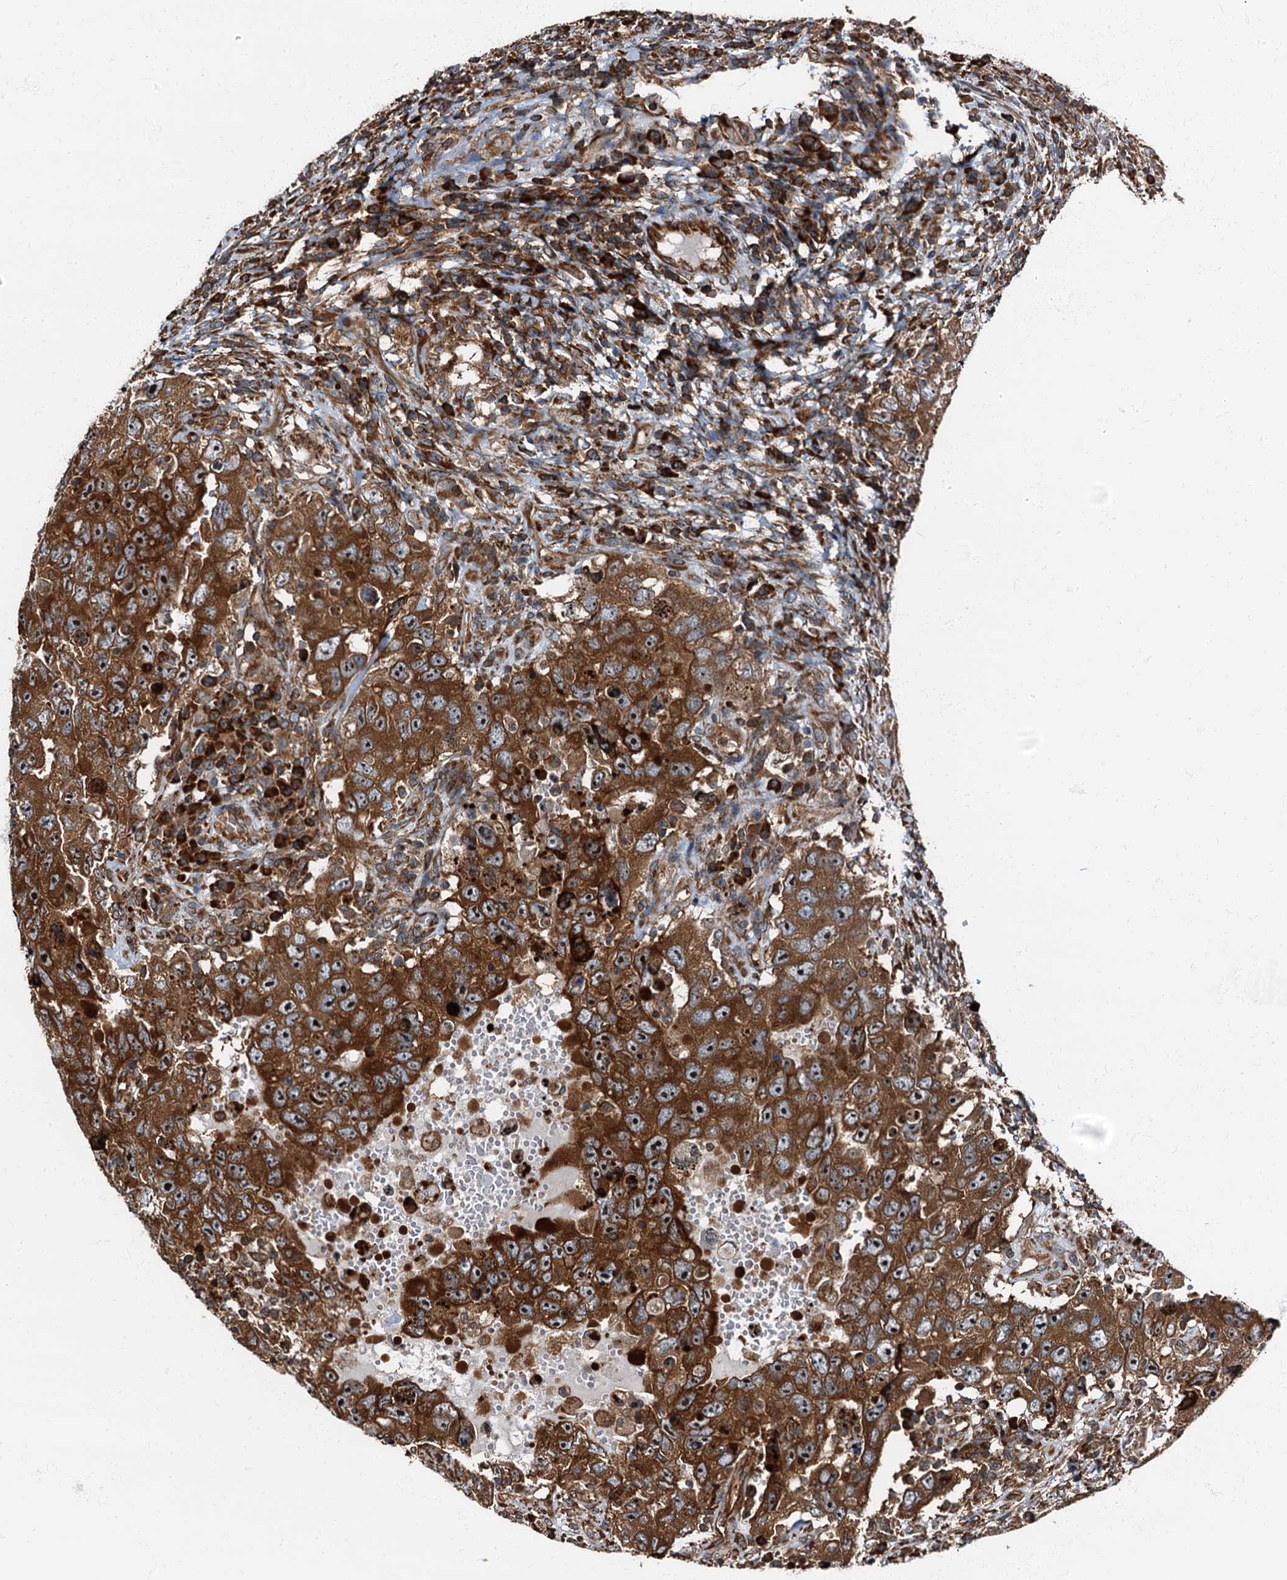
{"staining": {"intensity": "strong", "quantity": ">75%", "location": "cytoplasmic/membranous"}, "tissue": "testis cancer", "cell_type": "Tumor cells", "image_type": "cancer", "snomed": [{"axis": "morphology", "description": "Carcinoma, Embryonal, NOS"}, {"axis": "topography", "description": "Testis"}], "caption": "Immunohistochemical staining of testis embryonal carcinoma shows strong cytoplasmic/membranous protein staining in approximately >75% of tumor cells.", "gene": "ATP2C1", "patient": {"sex": "male", "age": 26}}